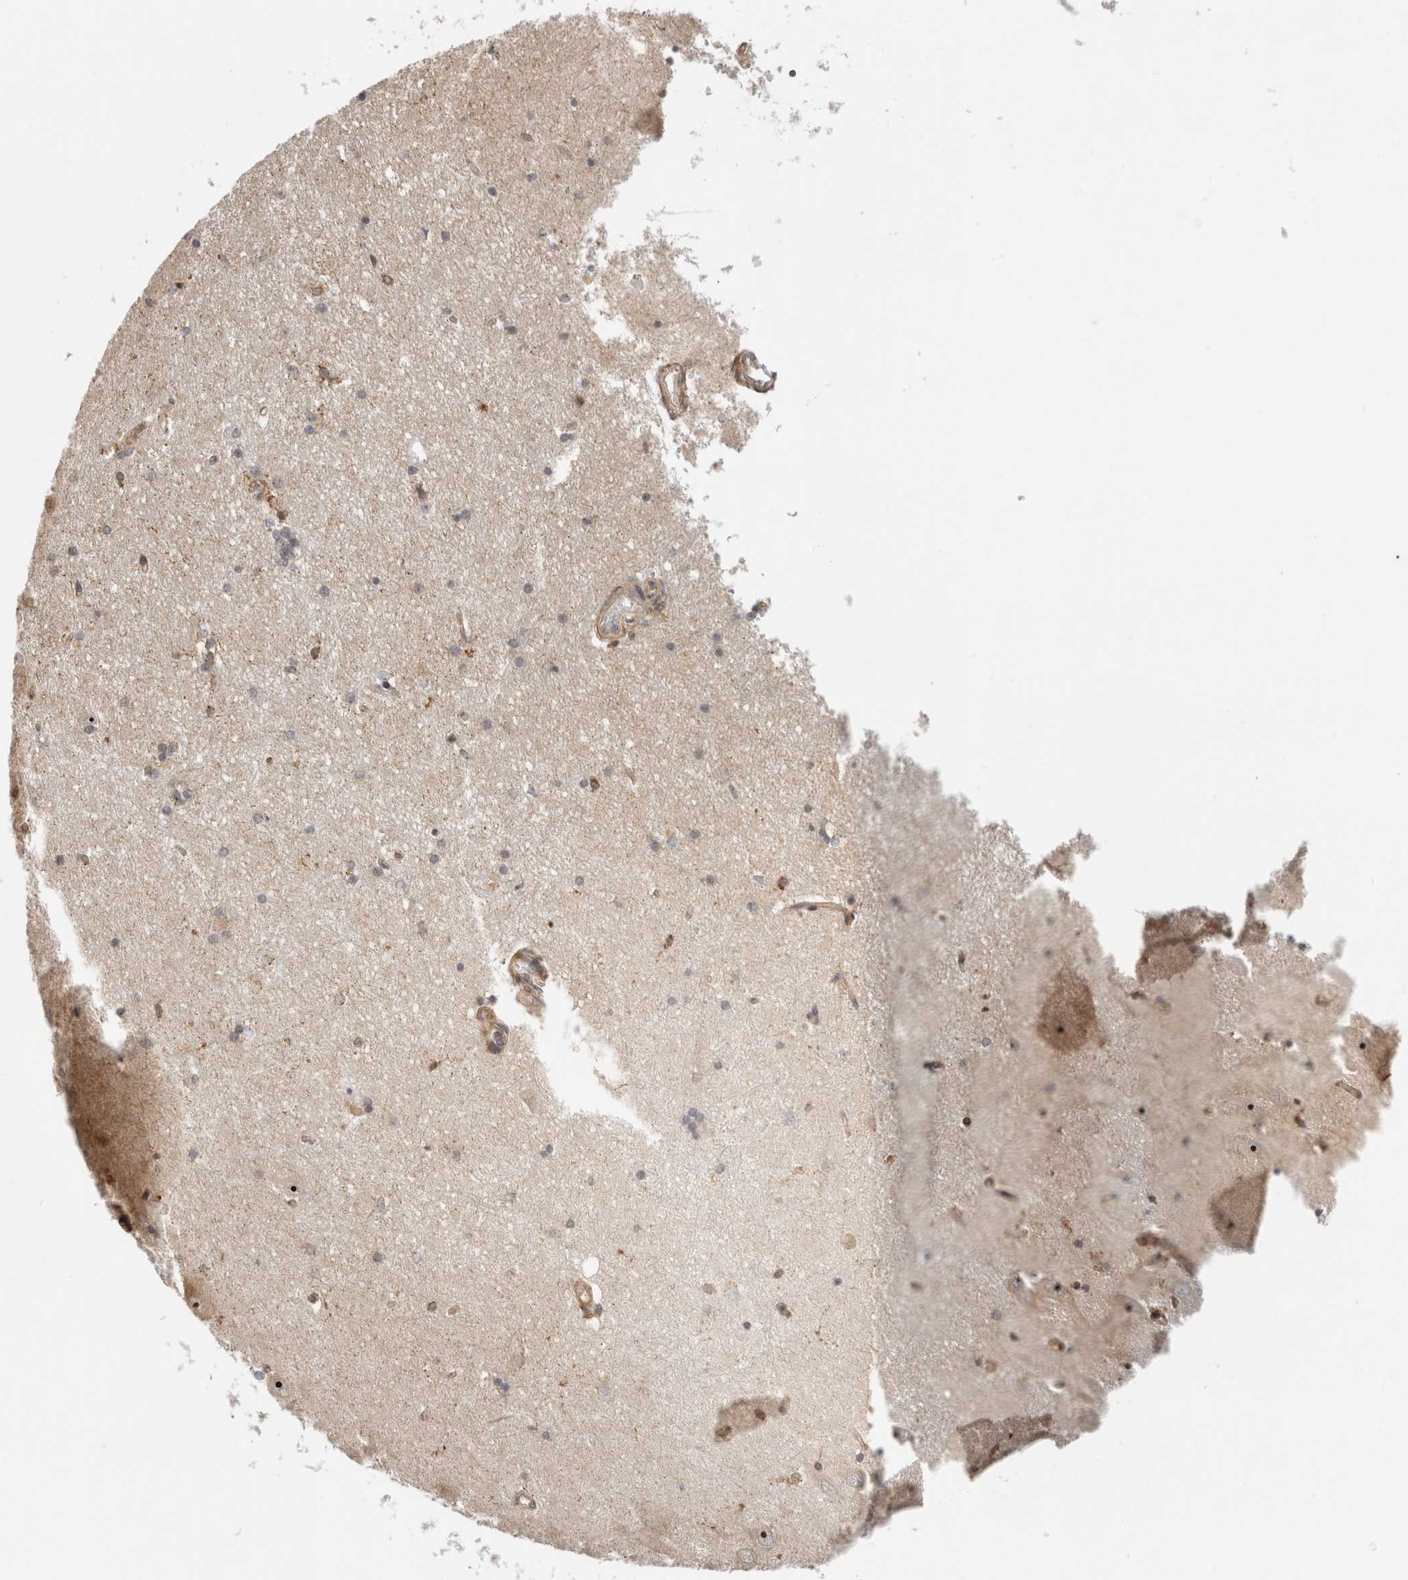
{"staining": {"intensity": "moderate", "quantity": "<25%", "location": "cytoplasmic/membranous,nuclear"}, "tissue": "hippocampus", "cell_type": "Glial cells", "image_type": "normal", "snomed": [{"axis": "morphology", "description": "Normal tissue, NOS"}, {"axis": "topography", "description": "Hippocampus"}], "caption": "Protein analysis of benign hippocampus shows moderate cytoplasmic/membranous,nuclear staining in about <25% of glial cells. Using DAB (3,3'-diaminobenzidine) (brown) and hematoxylin (blue) stains, captured at high magnification using brightfield microscopy.", "gene": "WASF2", "patient": {"sex": "male", "age": 45}}